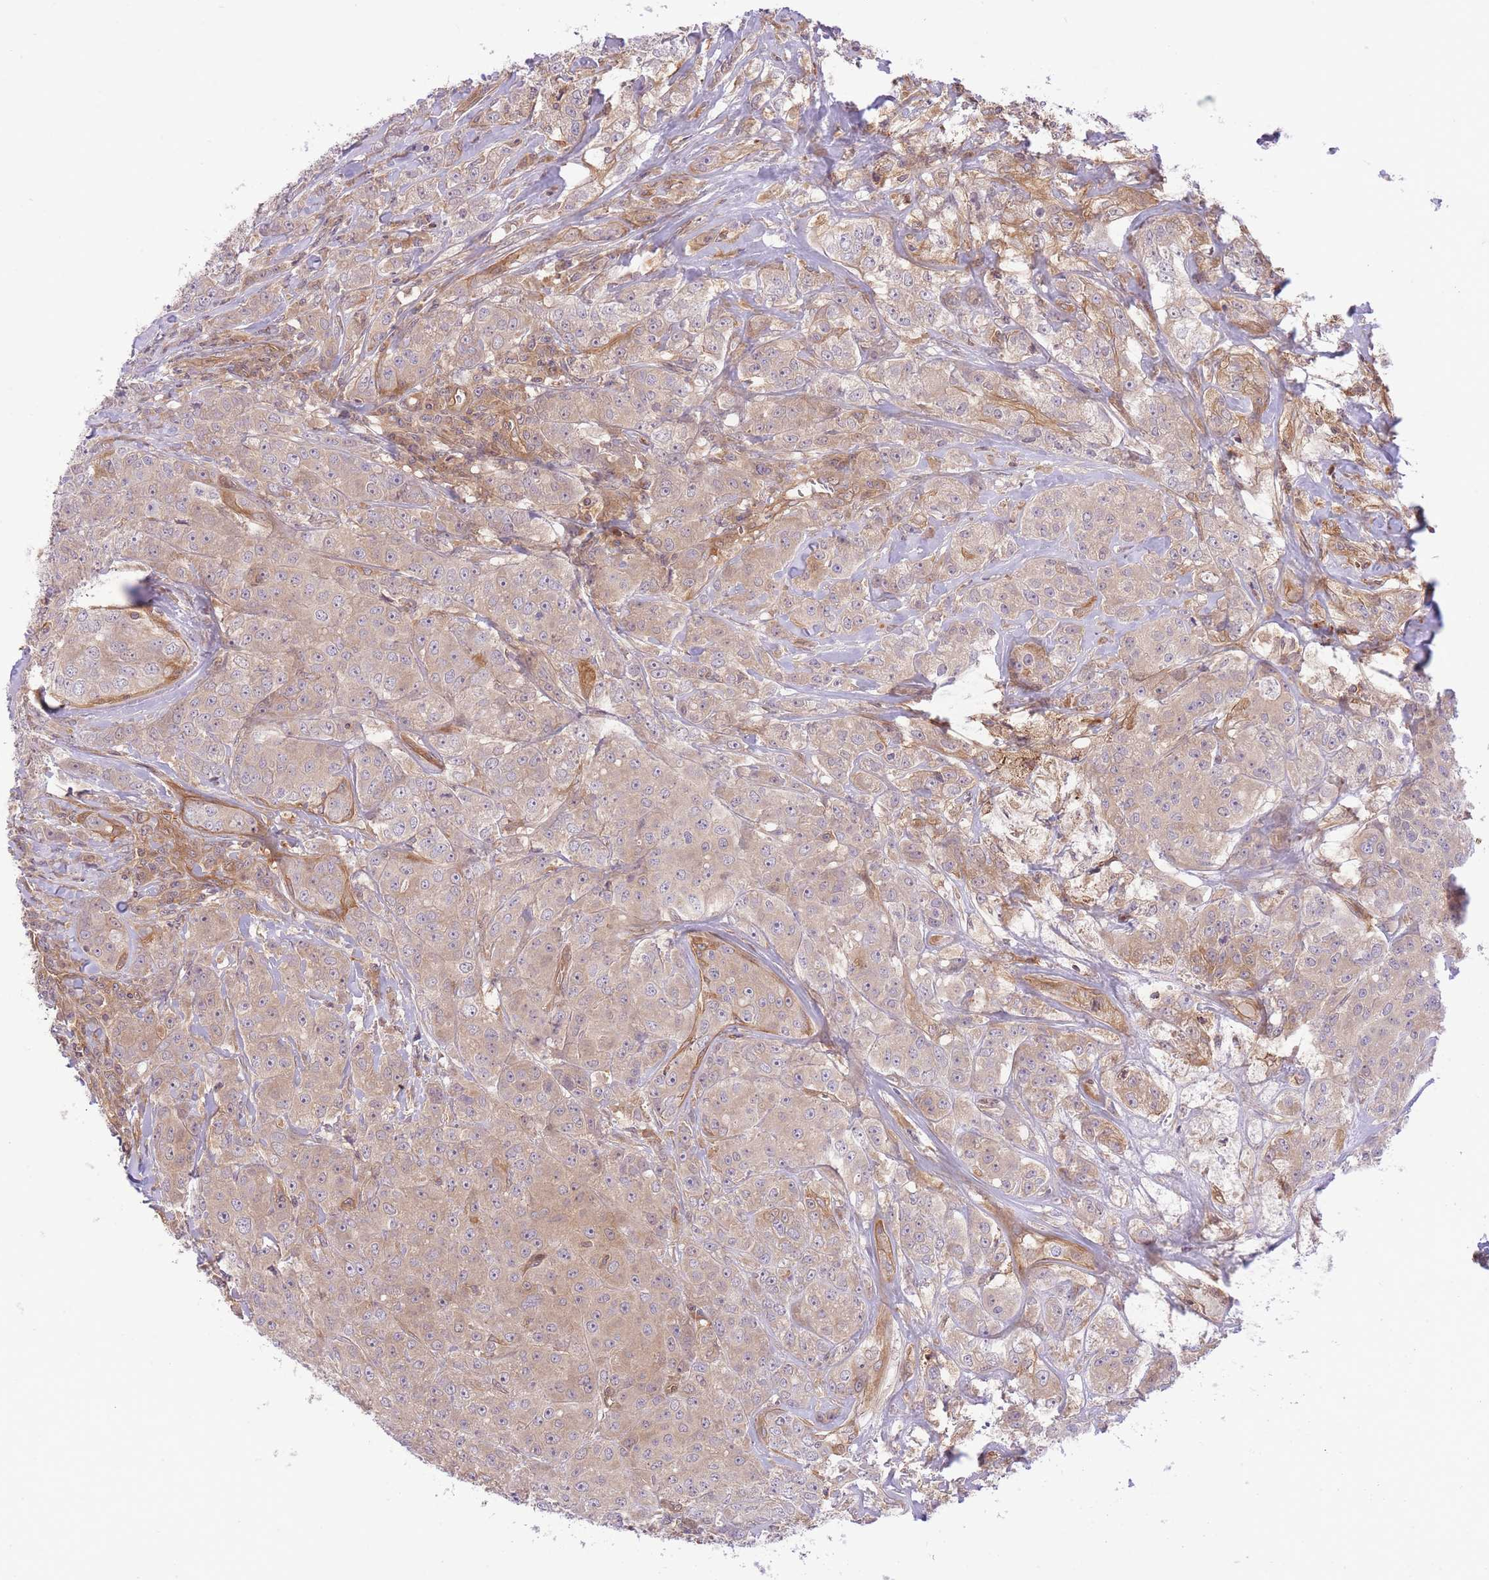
{"staining": {"intensity": "weak", "quantity": "25%-75%", "location": "cytoplasmic/membranous"}, "tissue": "breast cancer", "cell_type": "Tumor cells", "image_type": "cancer", "snomed": [{"axis": "morphology", "description": "Duct carcinoma"}, {"axis": "topography", "description": "Breast"}], "caption": "A brown stain labels weak cytoplasmic/membranous positivity of a protein in human breast cancer (invasive ductal carcinoma) tumor cells.", "gene": "PREP", "patient": {"sex": "female", "age": 43}}